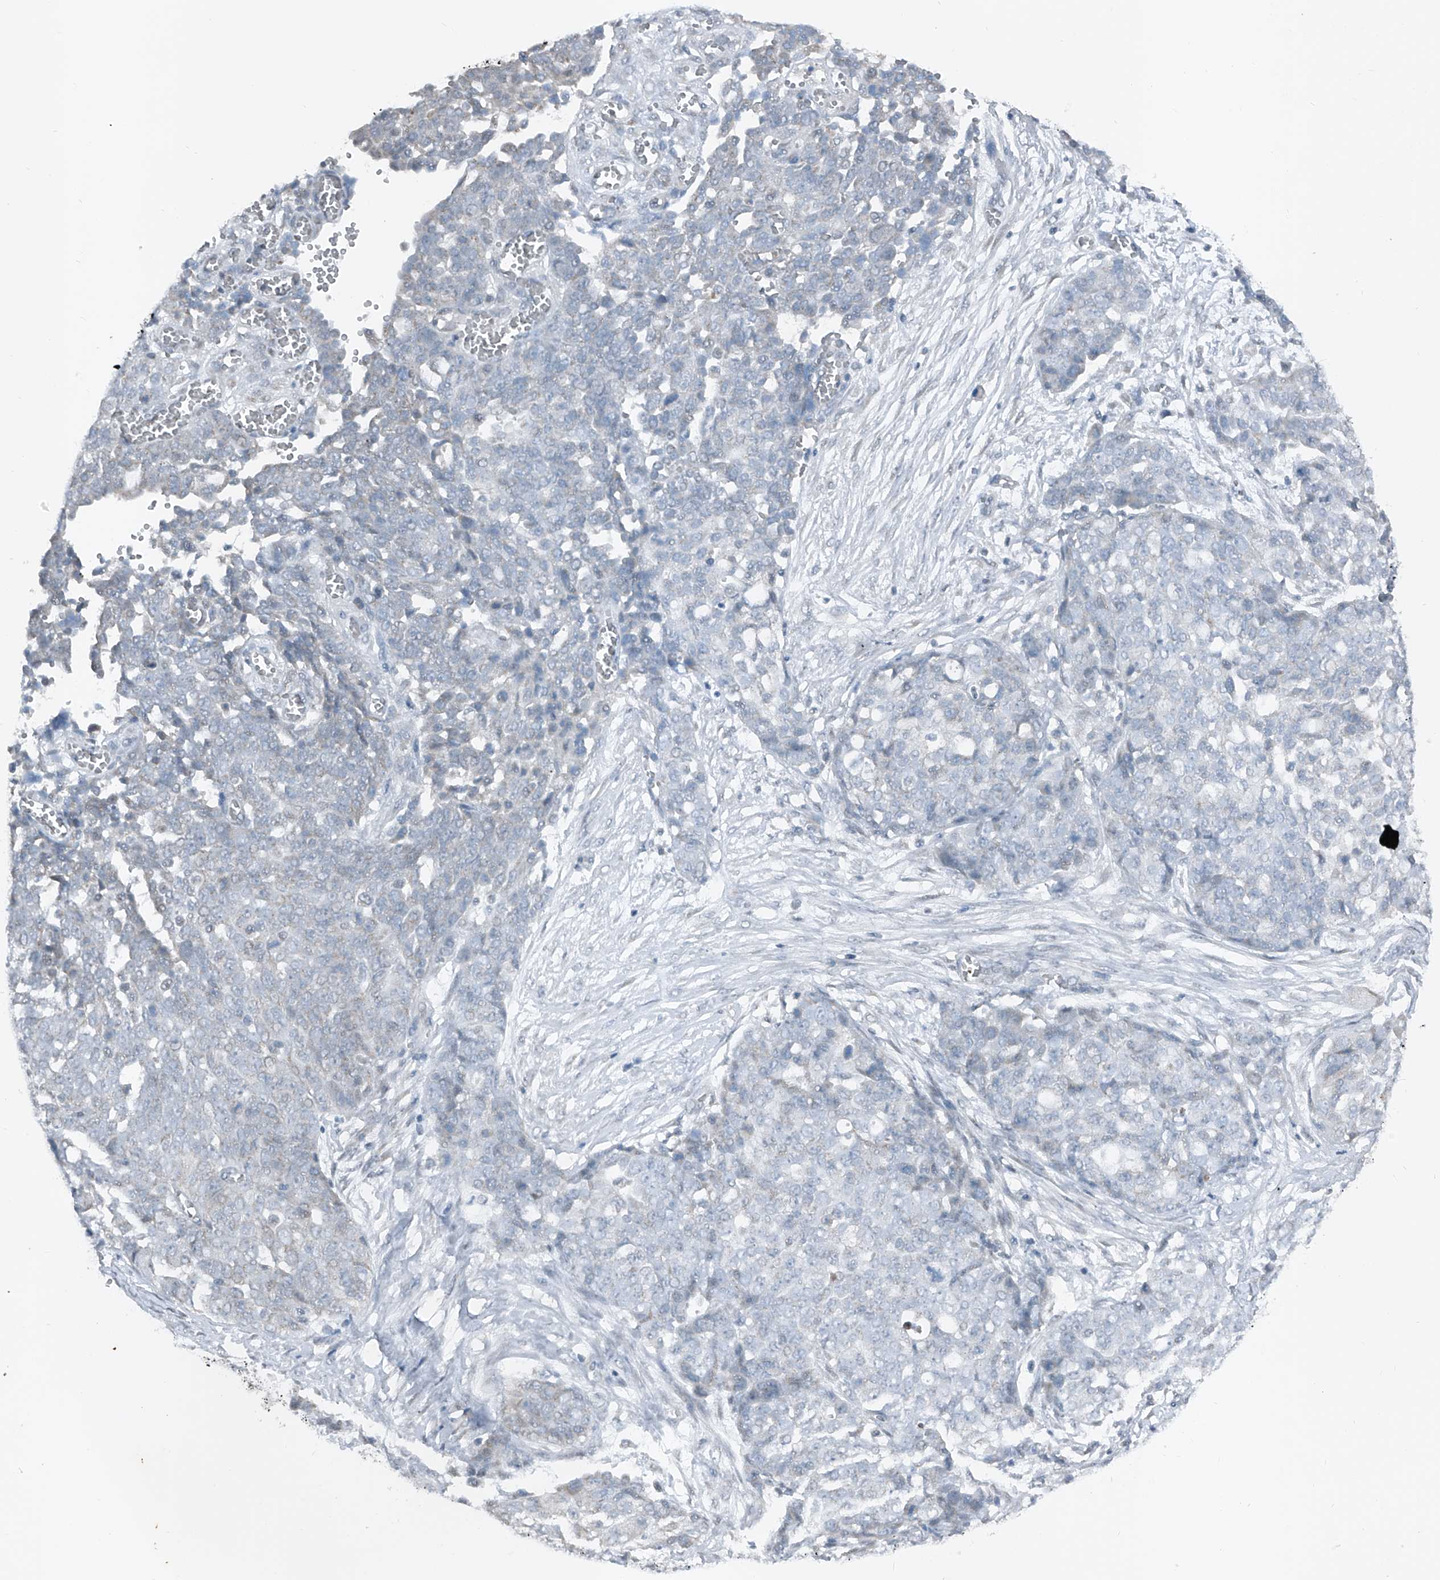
{"staining": {"intensity": "negative", "quantity": "none", "location": "none"}, "tissue": "ovarian cancer", "cell_type": "Tumor cells", "image_type": "cancer", "snomed": [{"axis": "morphology", "description": "Cystadenocarcinoma, serous, NOS"}, {"axis": "topography", "description": "Soft tissue"}, {"axis": "topography", "description": "Ovary"}], "caption": "The photomicrograph reveals no staining of tumor cells in ovarian serous cystadenocarcinoma.", "gene": "DYRK1B", "patient": {"sex": "female", "age": 57}}